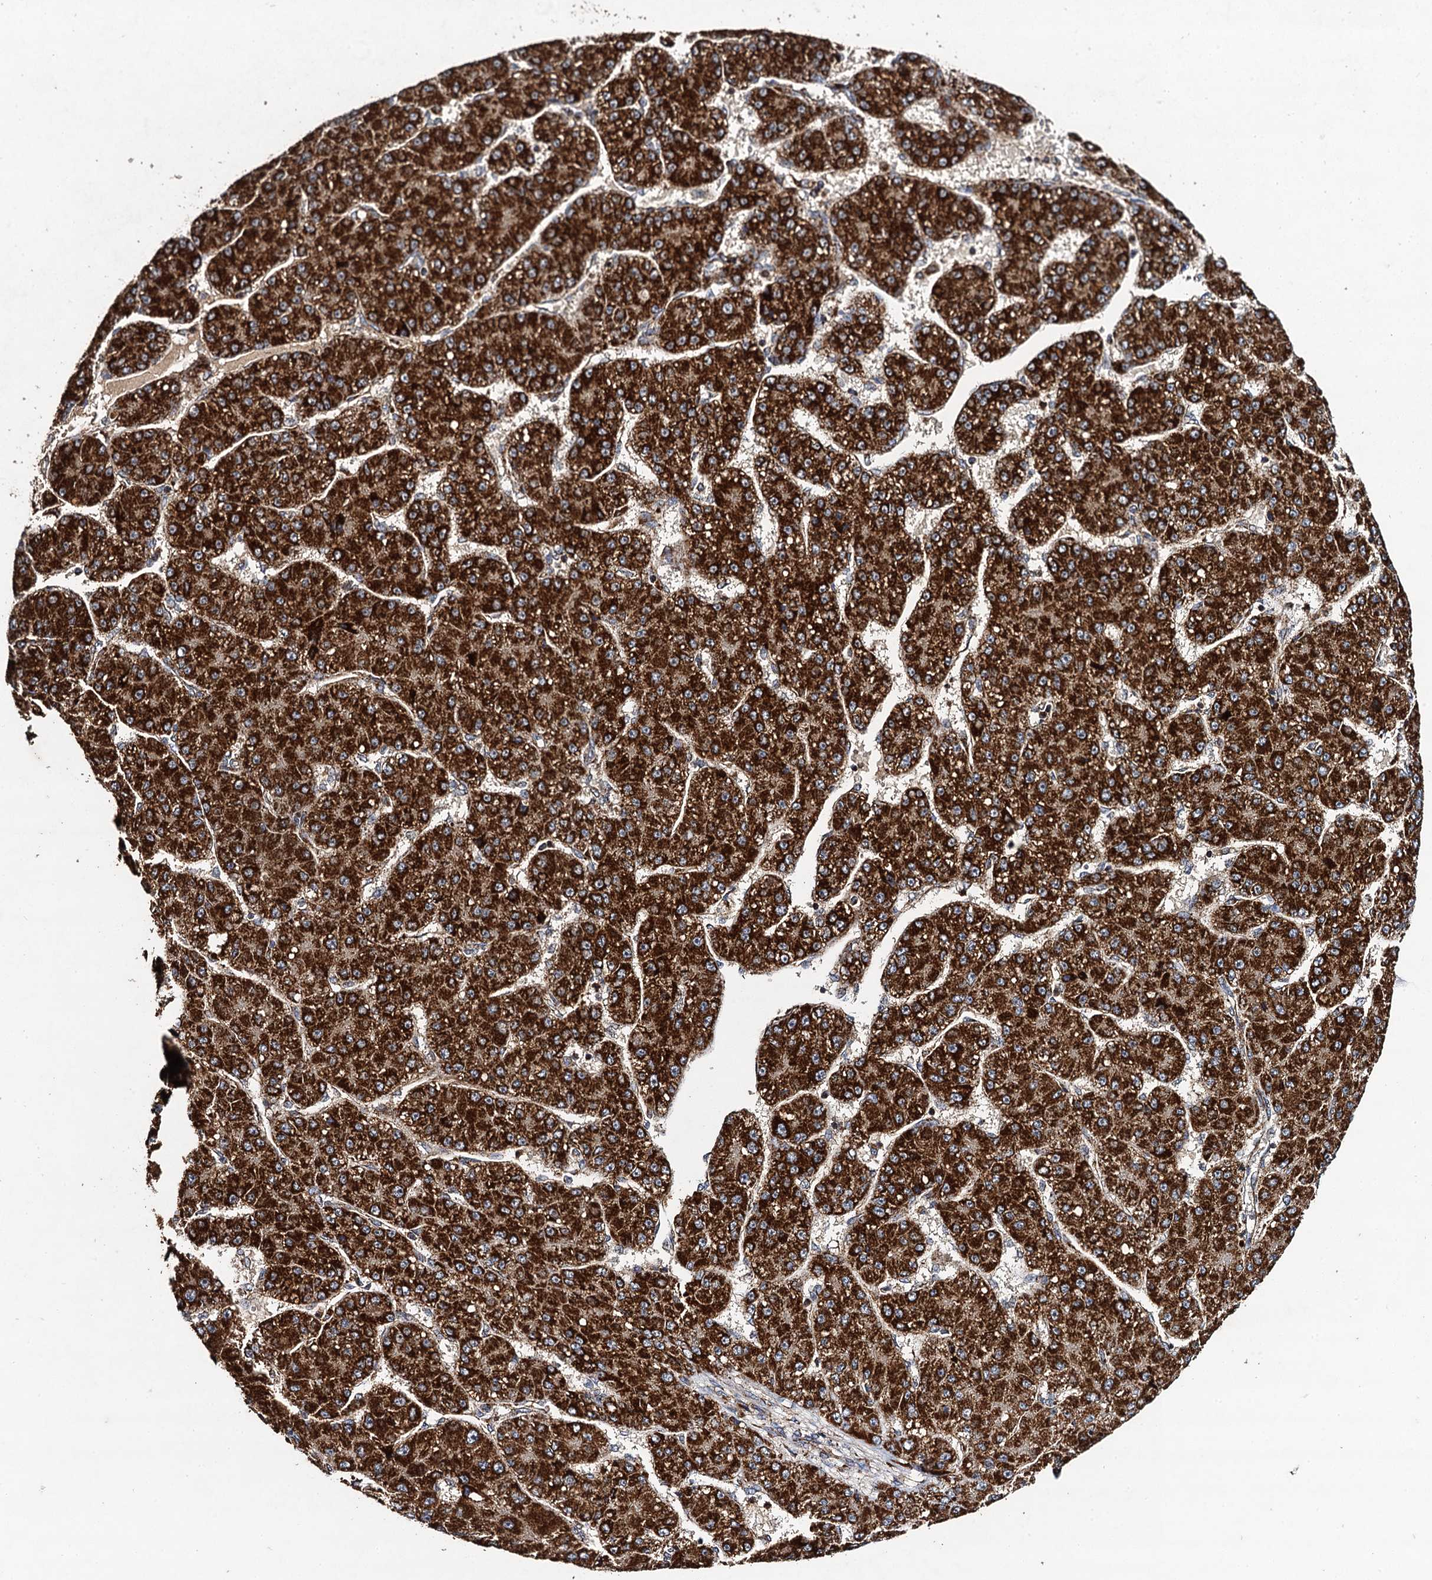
{"staining": {"intensity": "strong", "quantity": ">75%", "location": "cytoplasmic/membranous"}, "tissue": "liver cancer", "cell_type": "Tumor cells", "image_type": "cancer", "snomed": [{"axis": "morphology", "description": "Carcinoma, Hepatocellular, NOS"}, {"axis": "topography", "description": "Liver"}], "caption": "Strong cytoplasmic/membranous positivity for a protein is appreciated in about >75% of tumor cells of liver hepatocellular carcinoma using immunohistochemistry (IHC).", "gene": "NDUFA13", "patient": {"sex": "male", "age": 67}}